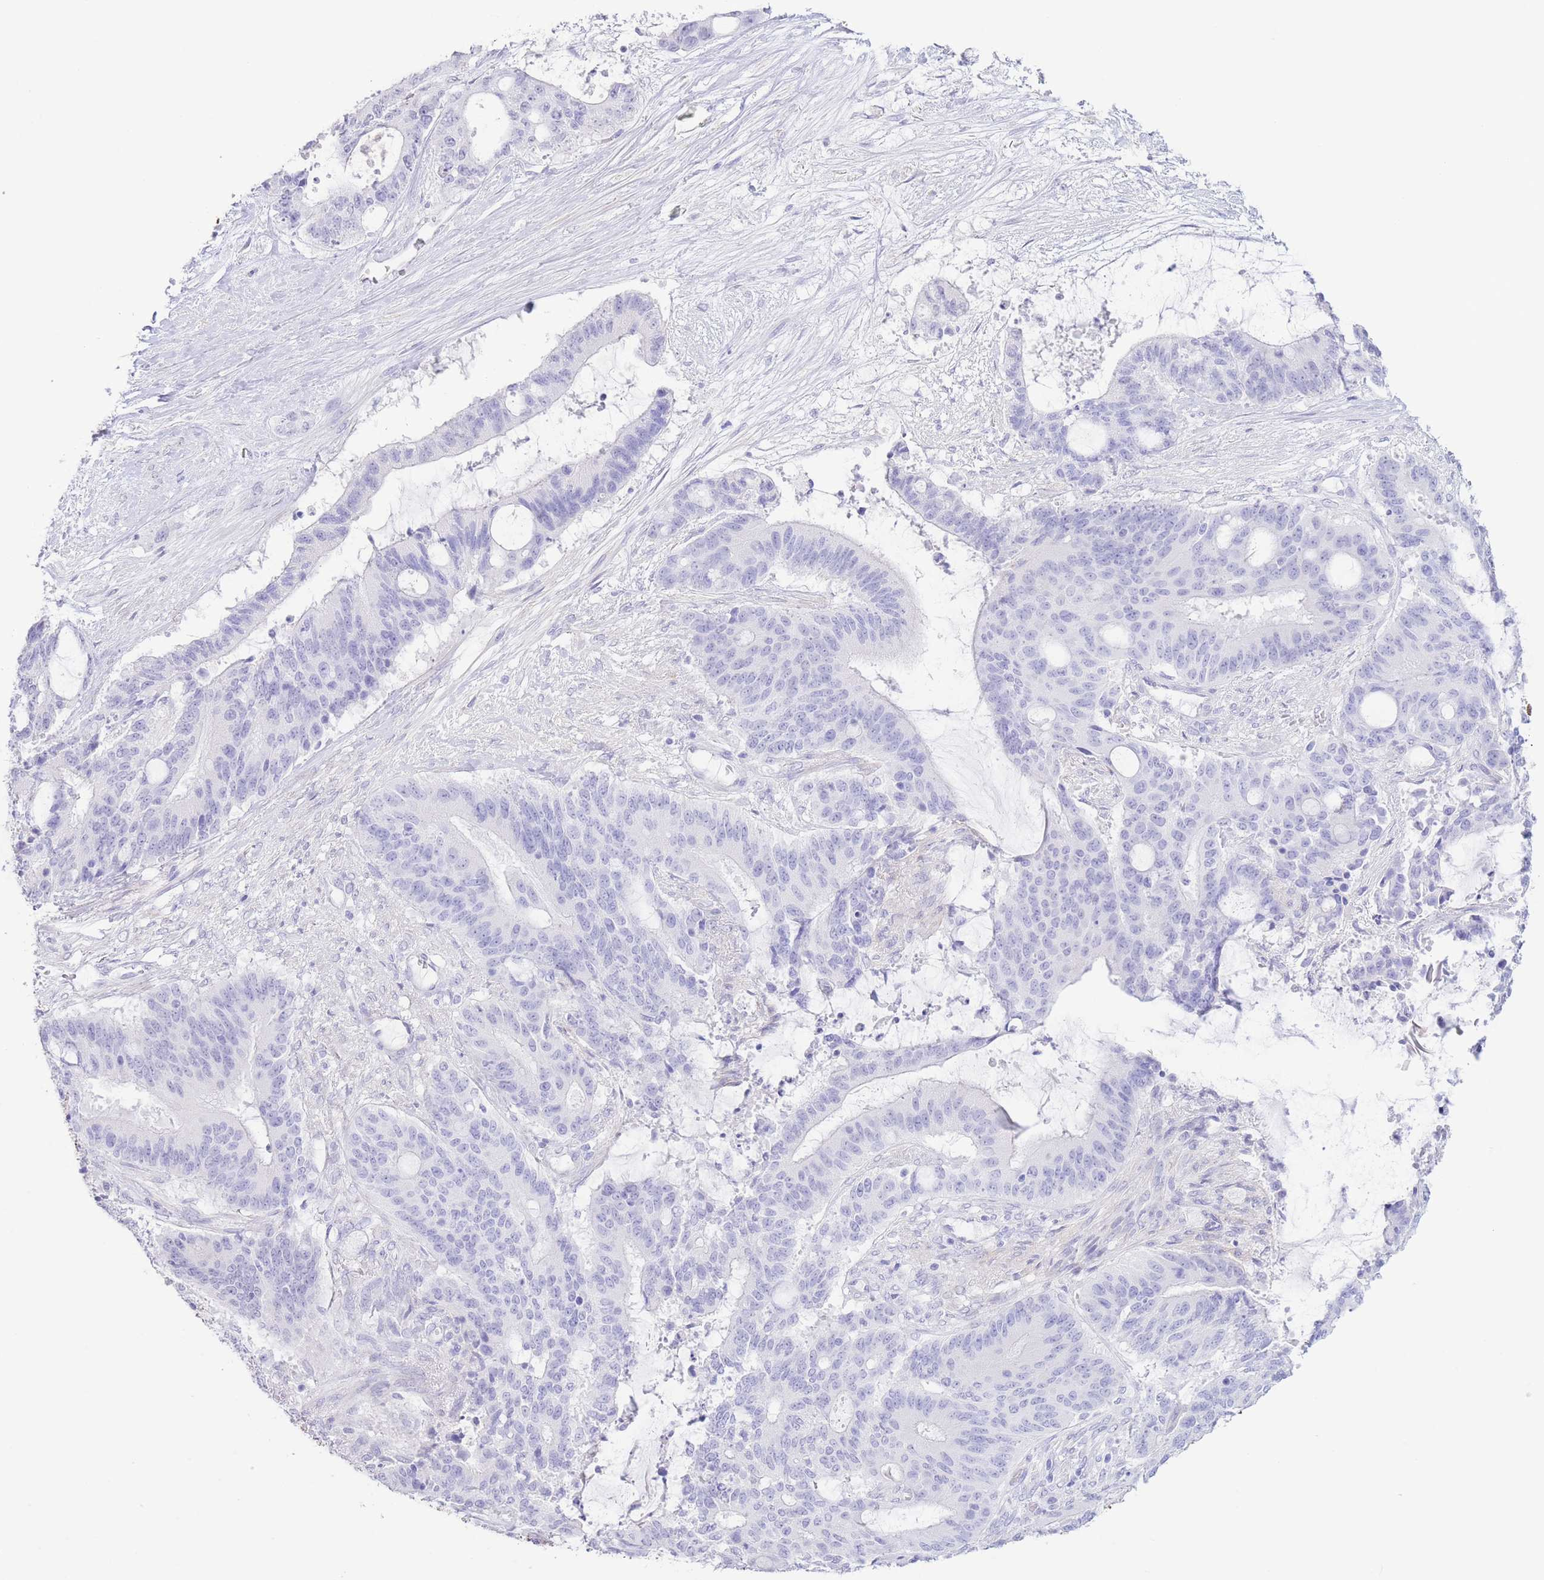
{"staining": {"intensity": "negative", "quantity": "none", "location": "none"}, "tissue": "liver cancer", "cell_type": "Tumor cells", "image_type": "cancer", "snomed": [{"axis": "morphology", "description": "Normal tissue, NOS"}, {"axis": "morphology", "description": "Cholangiocarcinoma"}, {"axis": "topography", "description": "Liver"}, {"axis": "topography", "description": "Peripheral nerve tissue"}], "caption": "Micrograph shows no protein staining in tumor cells of liver cancer tissue.", "gene": "PKLR", "patient": {"sex": "female", "age": 73}}